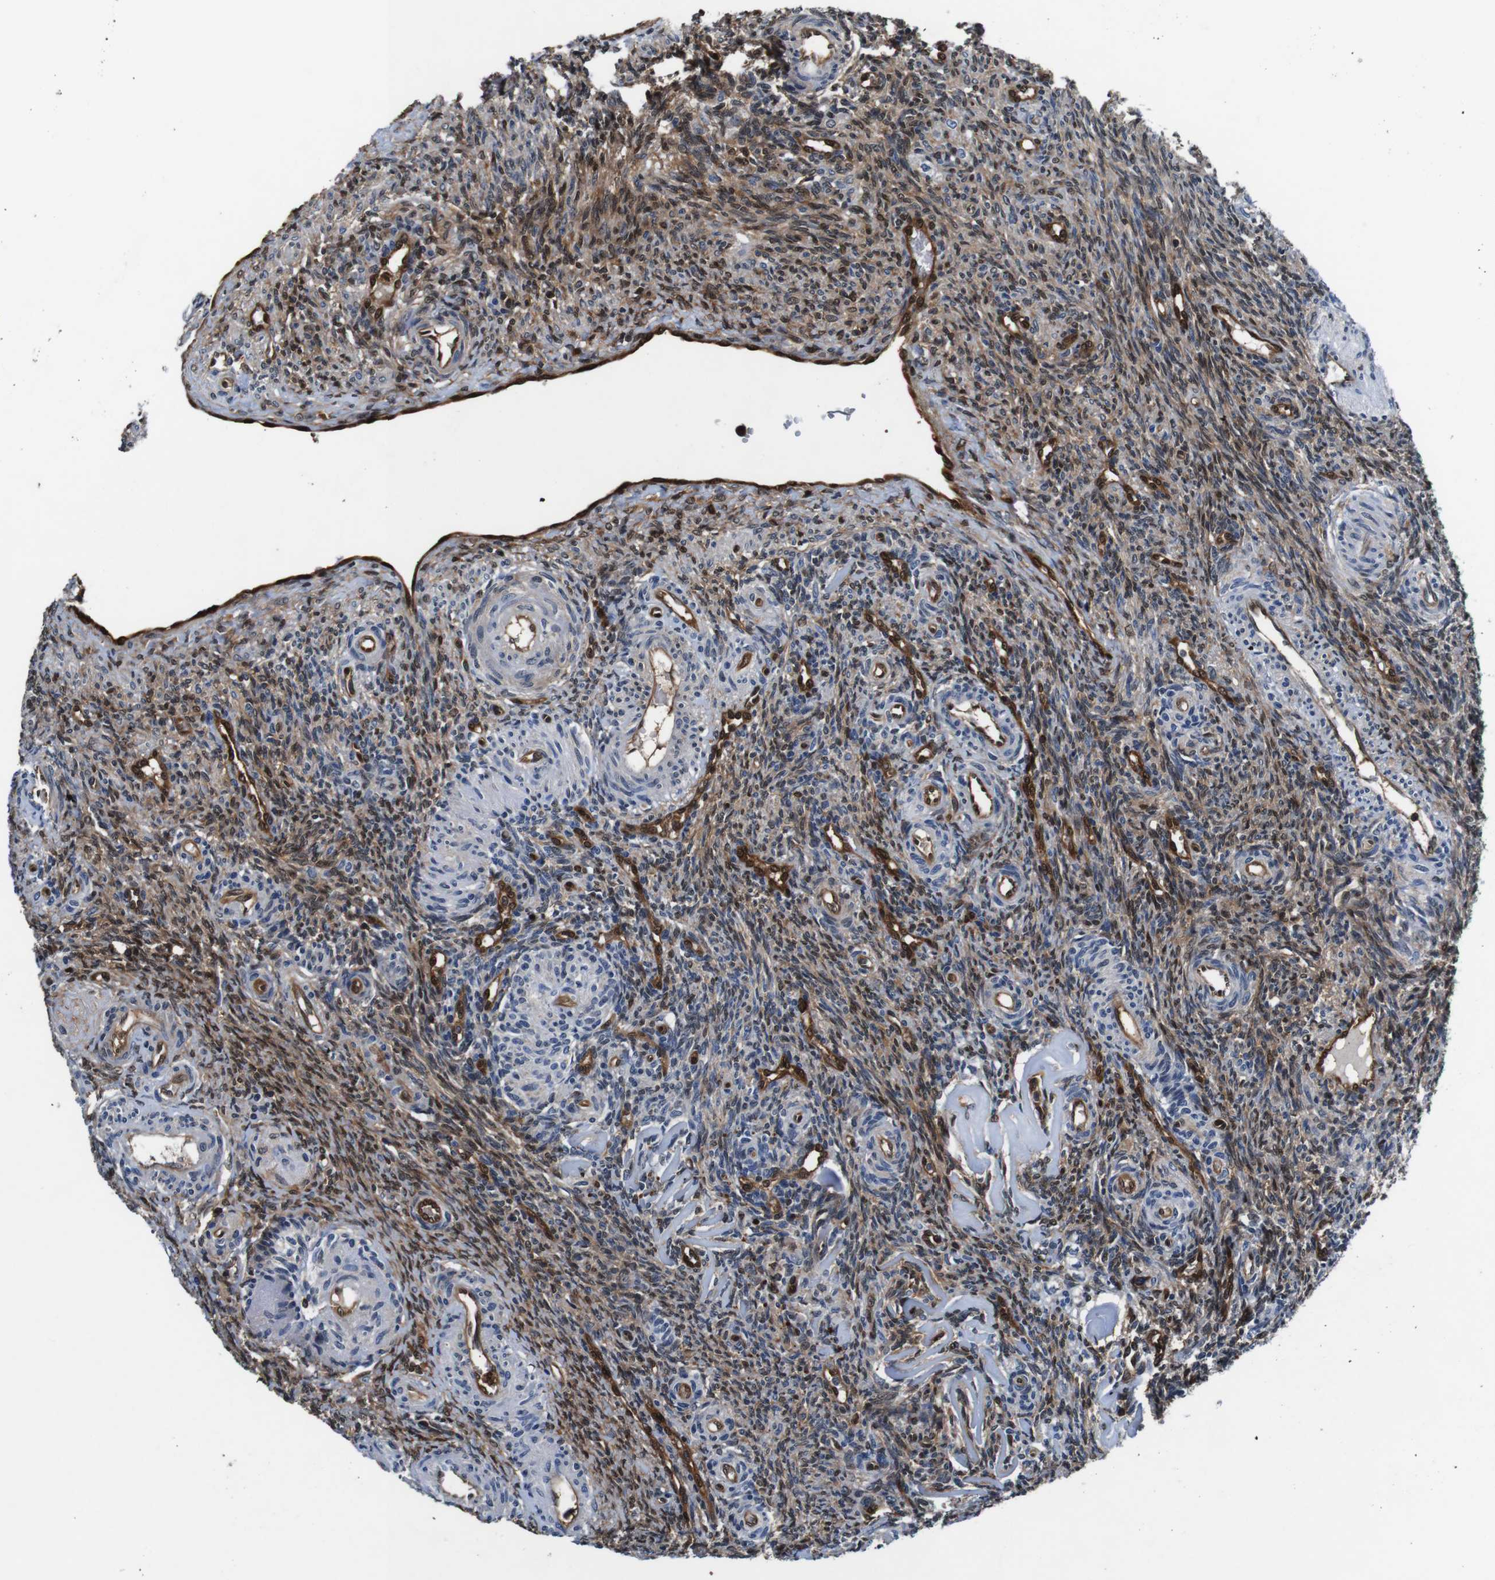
{"staining": {"intensity": "weak", "quantity": "25%-75%", "location": "cytoplasmic/membranous"}, "tissue": "ovary", "cell_type": "Ovarian stroma cells", "image_type": "normal", "snomed": [{"axis": "morphology", "description": "Normal tissue, NOS"}, {"axis": "topography", "description": "Ovary"}], "caption": "Immunohistochemical staining of unremarkable human ovary displays weak cytoplasmic/membranous protein positivity in approximately 25%-75% of ovarian stroma cells.", "gene": "ANXA1", "patient": {"sex": "female", "age": 41}}